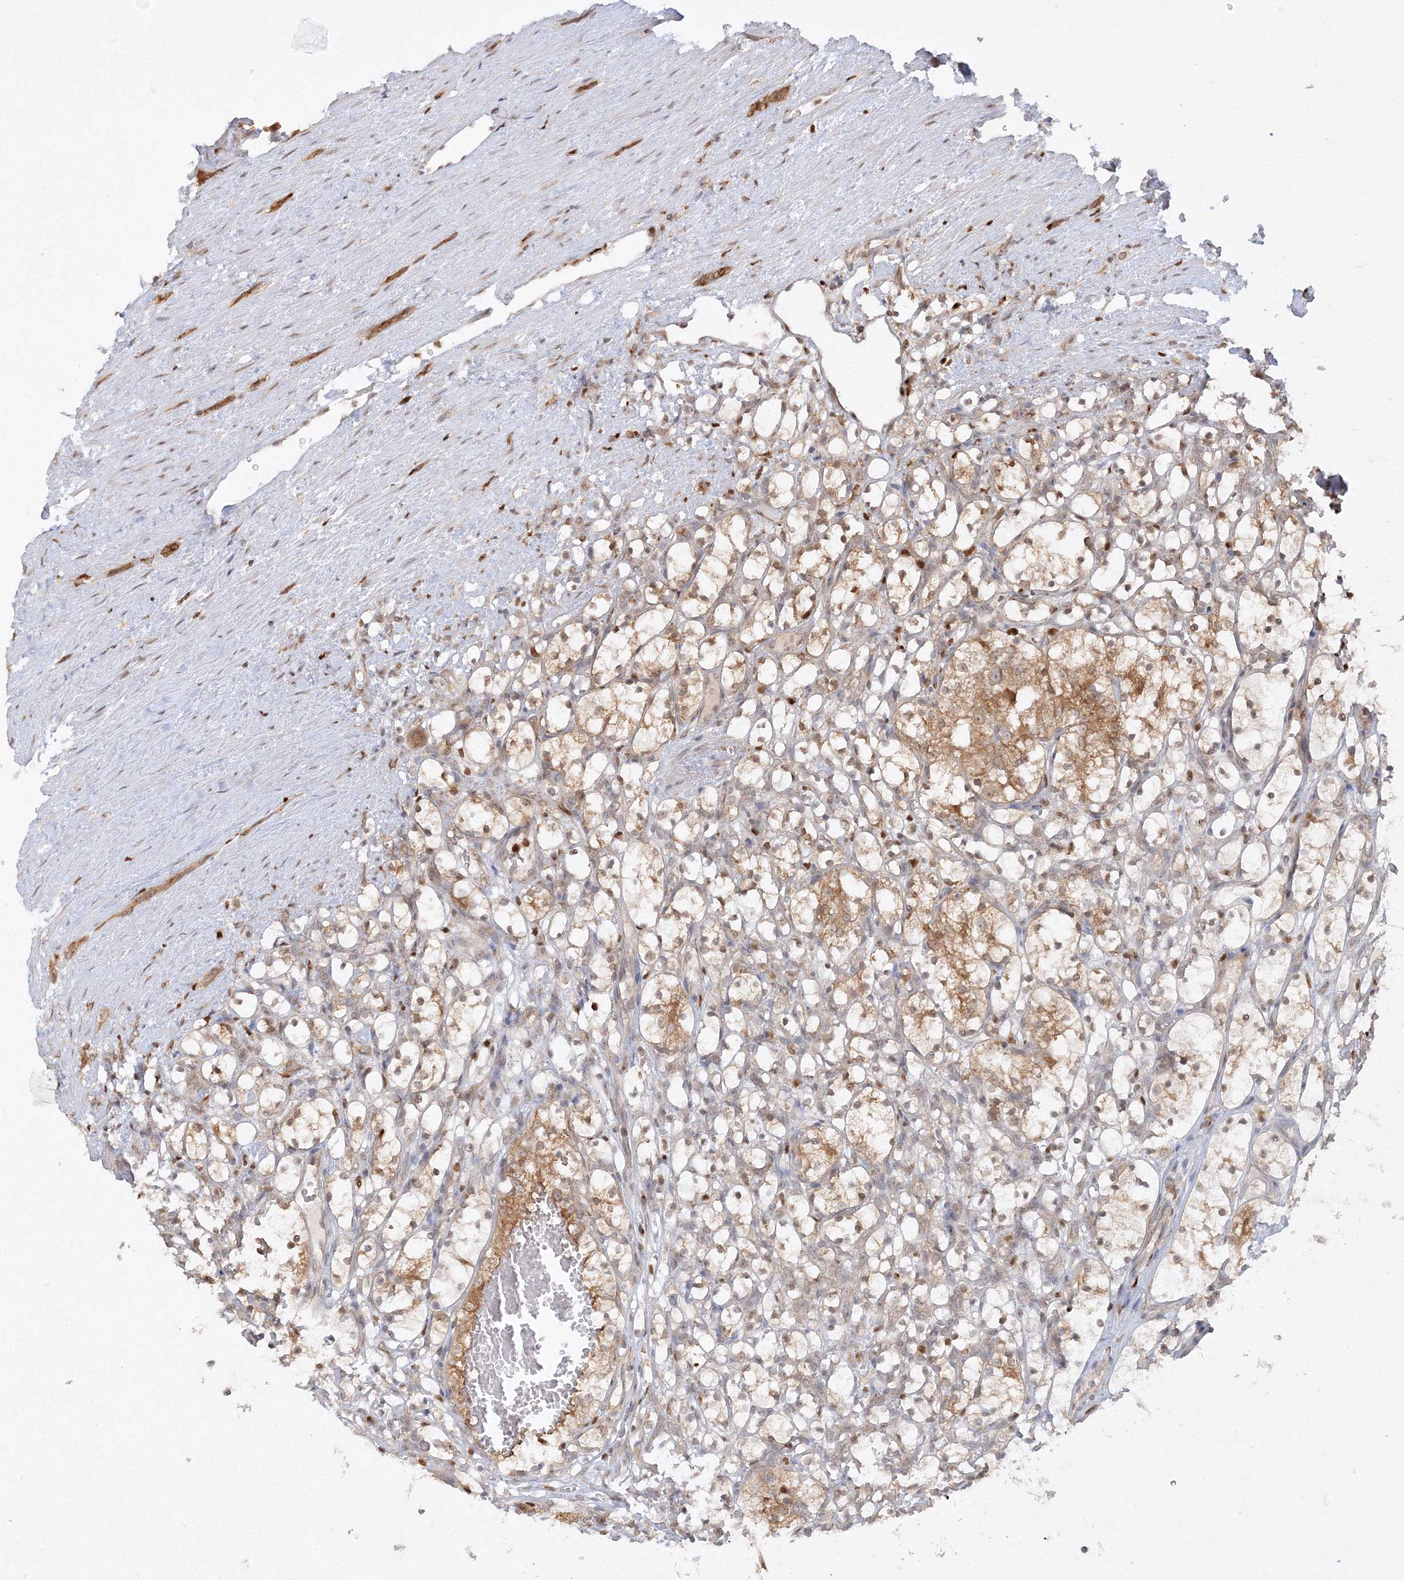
{"staining": {"intensity": "moderate", "quantity": "25%-75%", "location": "cytoplasmic/membranous"}, "tissue": "renal cancer", "cell_type": "Tumor cells", "image_type": "cancer", "snomed": [{"axis": "morphology", "description": "Adenocarcinoma, NOS"}, {"axis": "topography", "description": "Kidney"}], "caption": "Renal adenocarcinoma was stained to show a protein in brown. There is medium levels of moderate cytoplasmic/membranous positivity in about 25%-75% of tumor cells. (DAB (3,3'-diaminobenzidine) IHC with brightfield microscopy, high magnification).", "gene": "TMEM50B", "patient": {"sex": "female", "age": 69}}